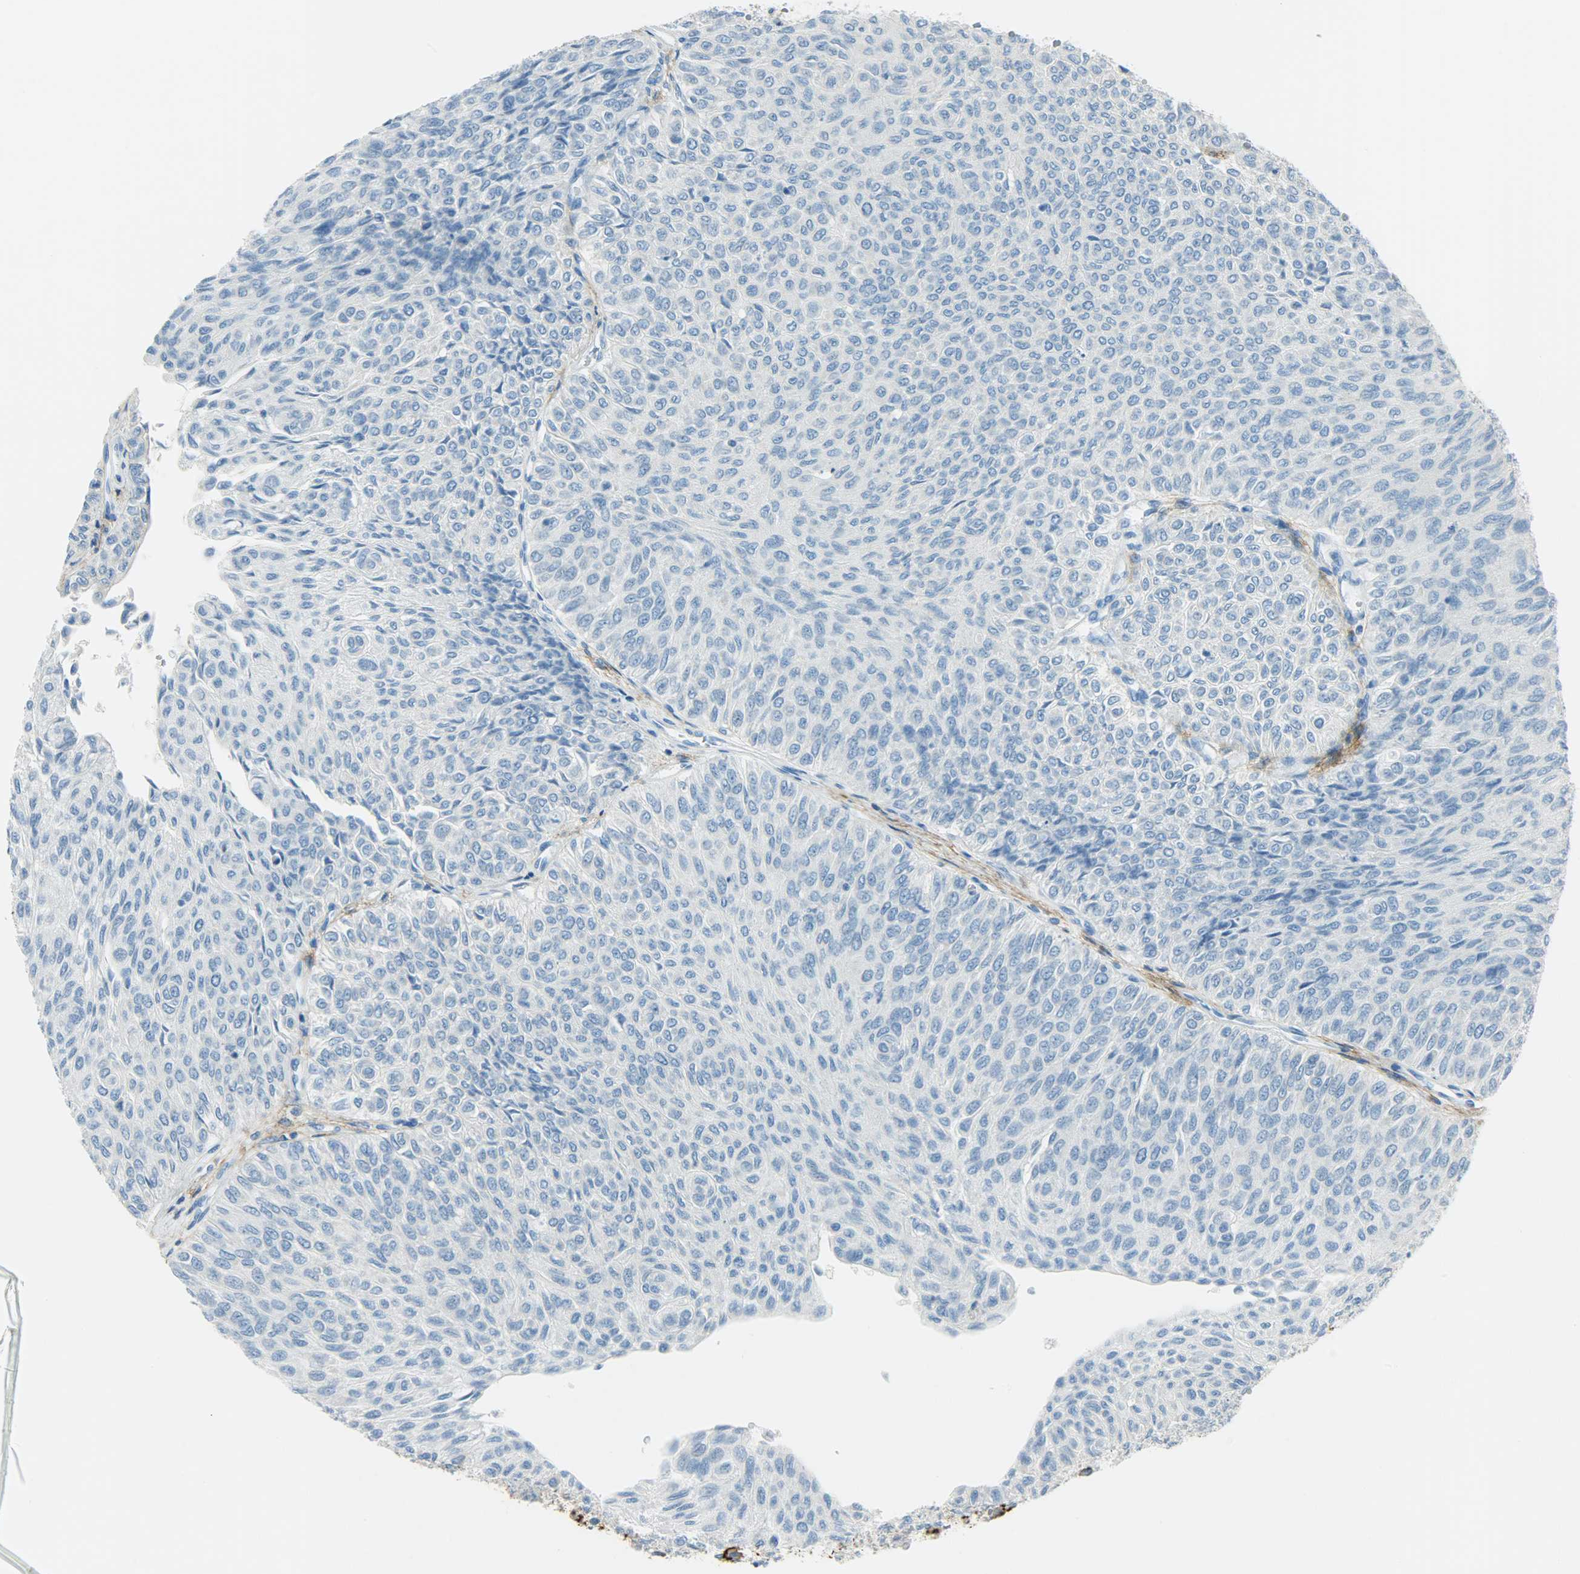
{"staining": {"intensity": "negative", "quantity": "none", "location": "none"}, "tissue": "urothelial cancer", "cell_type": "Tumor cells", "image_type": "cancer", "snomed": [{"axis": "morphology", "description": "Urothelial carcinoma, Low grade"}, {"axis": "topography", "description": "Urinary bladder"}], "caption": "Urothelial cancer was stained to show a protein in brown. There is no significant staining in tumor cells.", "gene": "PROM1", "patient": {"sex": "male", "age": 78}}